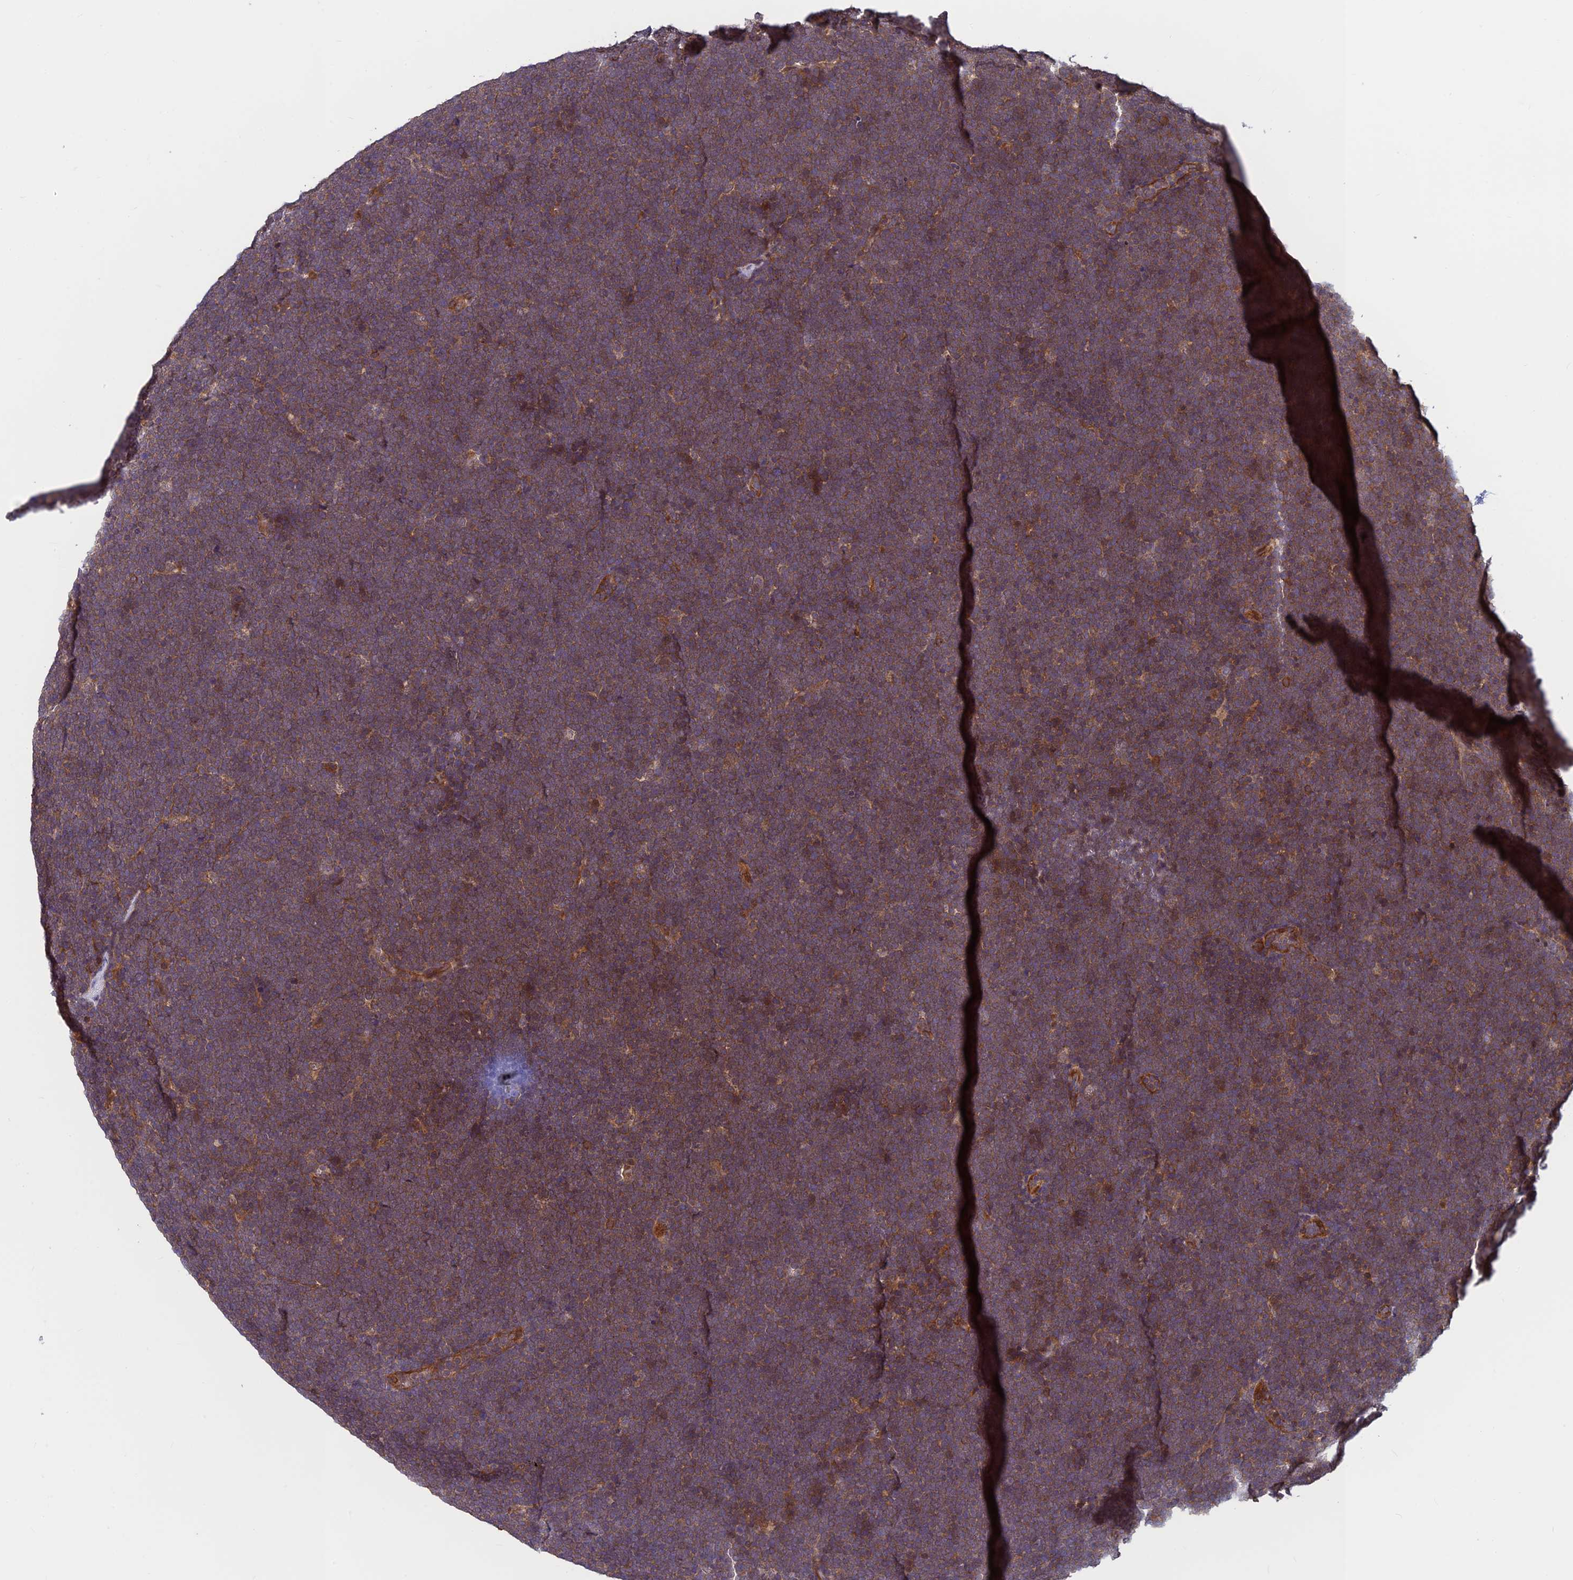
{"staining": {"intensity": "weak", "quantity": "<25%", "location": "cytoplasmic/membranous"}, "tissue": "lymphoma", "cell_type": "Tumor cells", "image_type": "cancer", "snomed": [{"axis": "morphology", "description": "Malignant lymphoma, non-Hodgkin's type, High grade"}, {"axis": "topography", "description": "Lymph node"}], "caption": "Human high-grade malignant lymphoma, non-Hodgkin's type stained for a protein using immunohistochemistry (IHC) reveals no staining in tumor cells.", "gene": "PIKFYVE", "patient": {"sex": "male", "age": 13}}